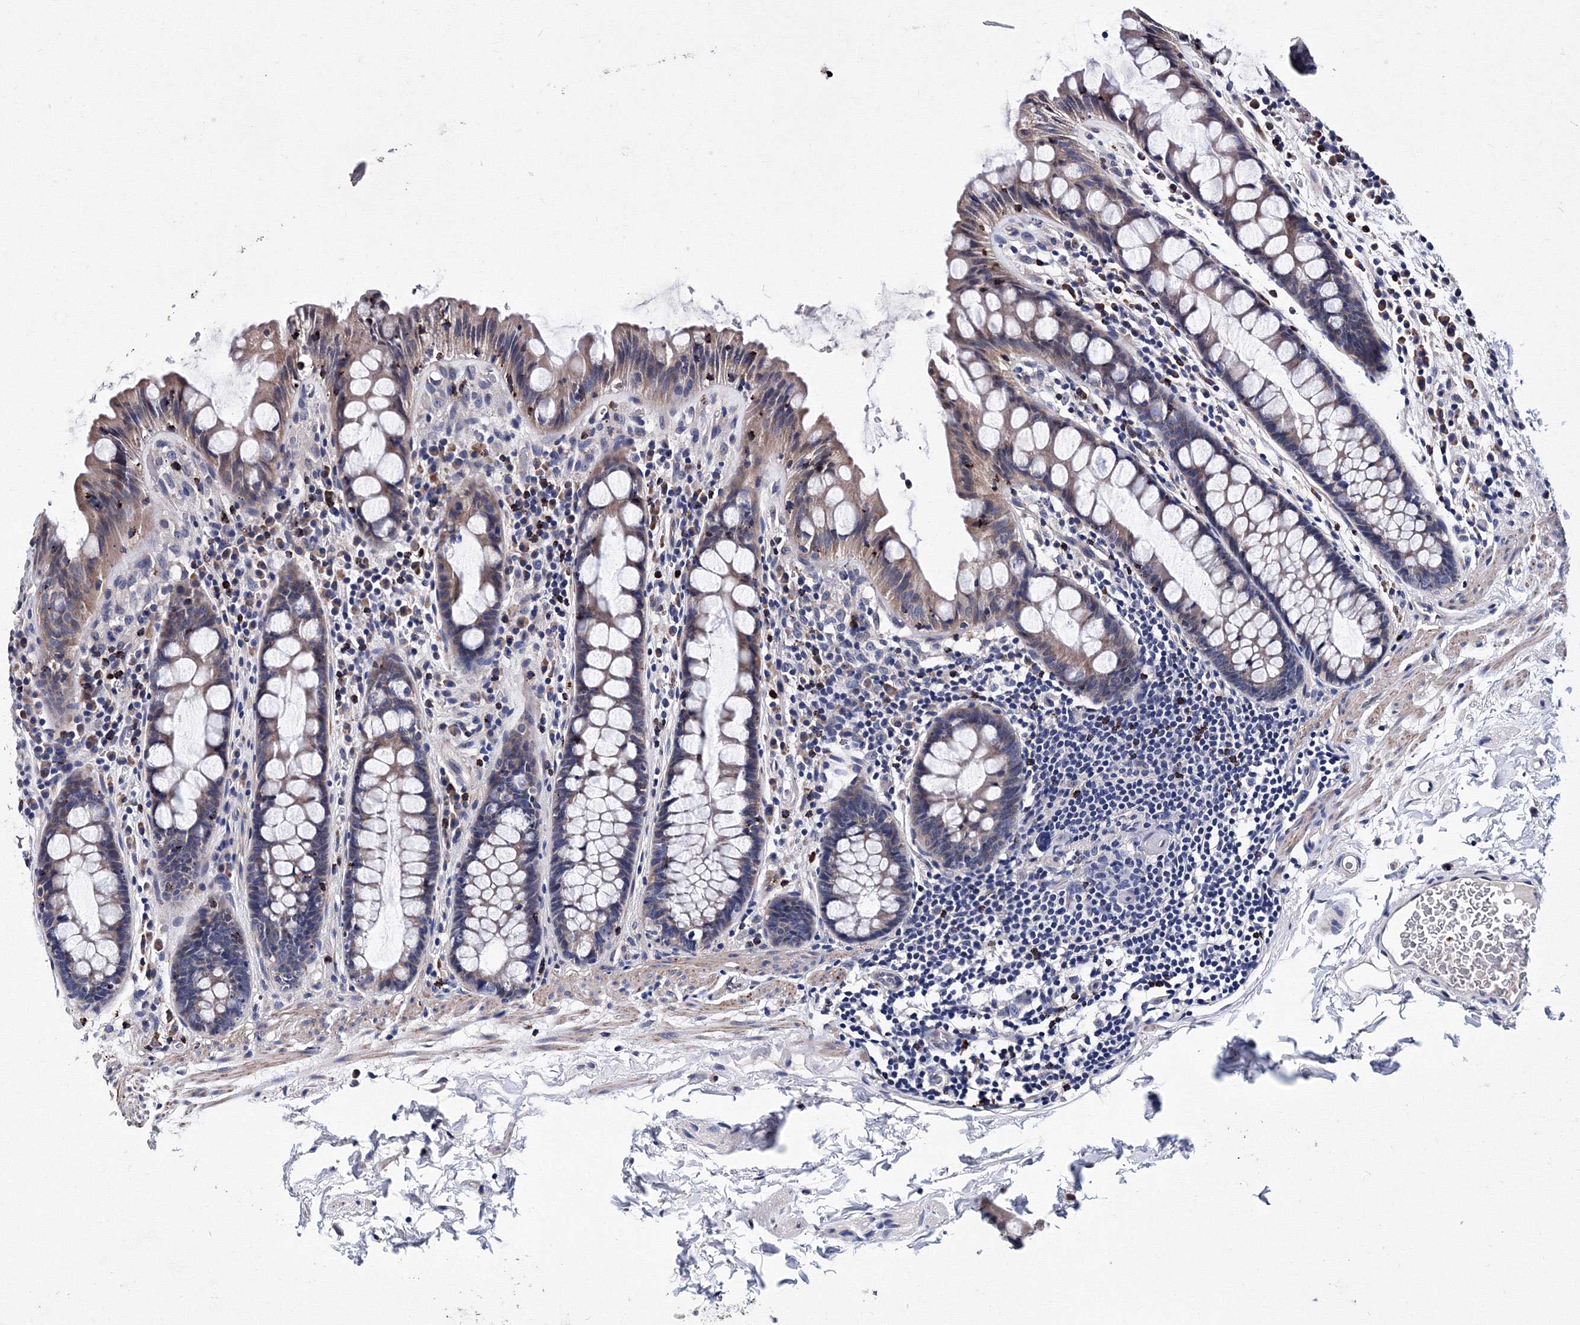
{"staining": {"intensity": "negative", "quantity": "none", "location": "none"}, "tissue": "colon", "cell_type": "Endothelial cells", "image_type": "normal", "snomed": [{"axis": "morphology", "description": "Normal tissue, NOS"}, {"axis": "topography", "description": "Colon"}], "caption": "This is an immunohistochemistry (IHC) micrograph of normal colon. There is no staining in endothelial cells.", "gene": "PHYKPL", "patient": {"sex": "female", "age": 80}}